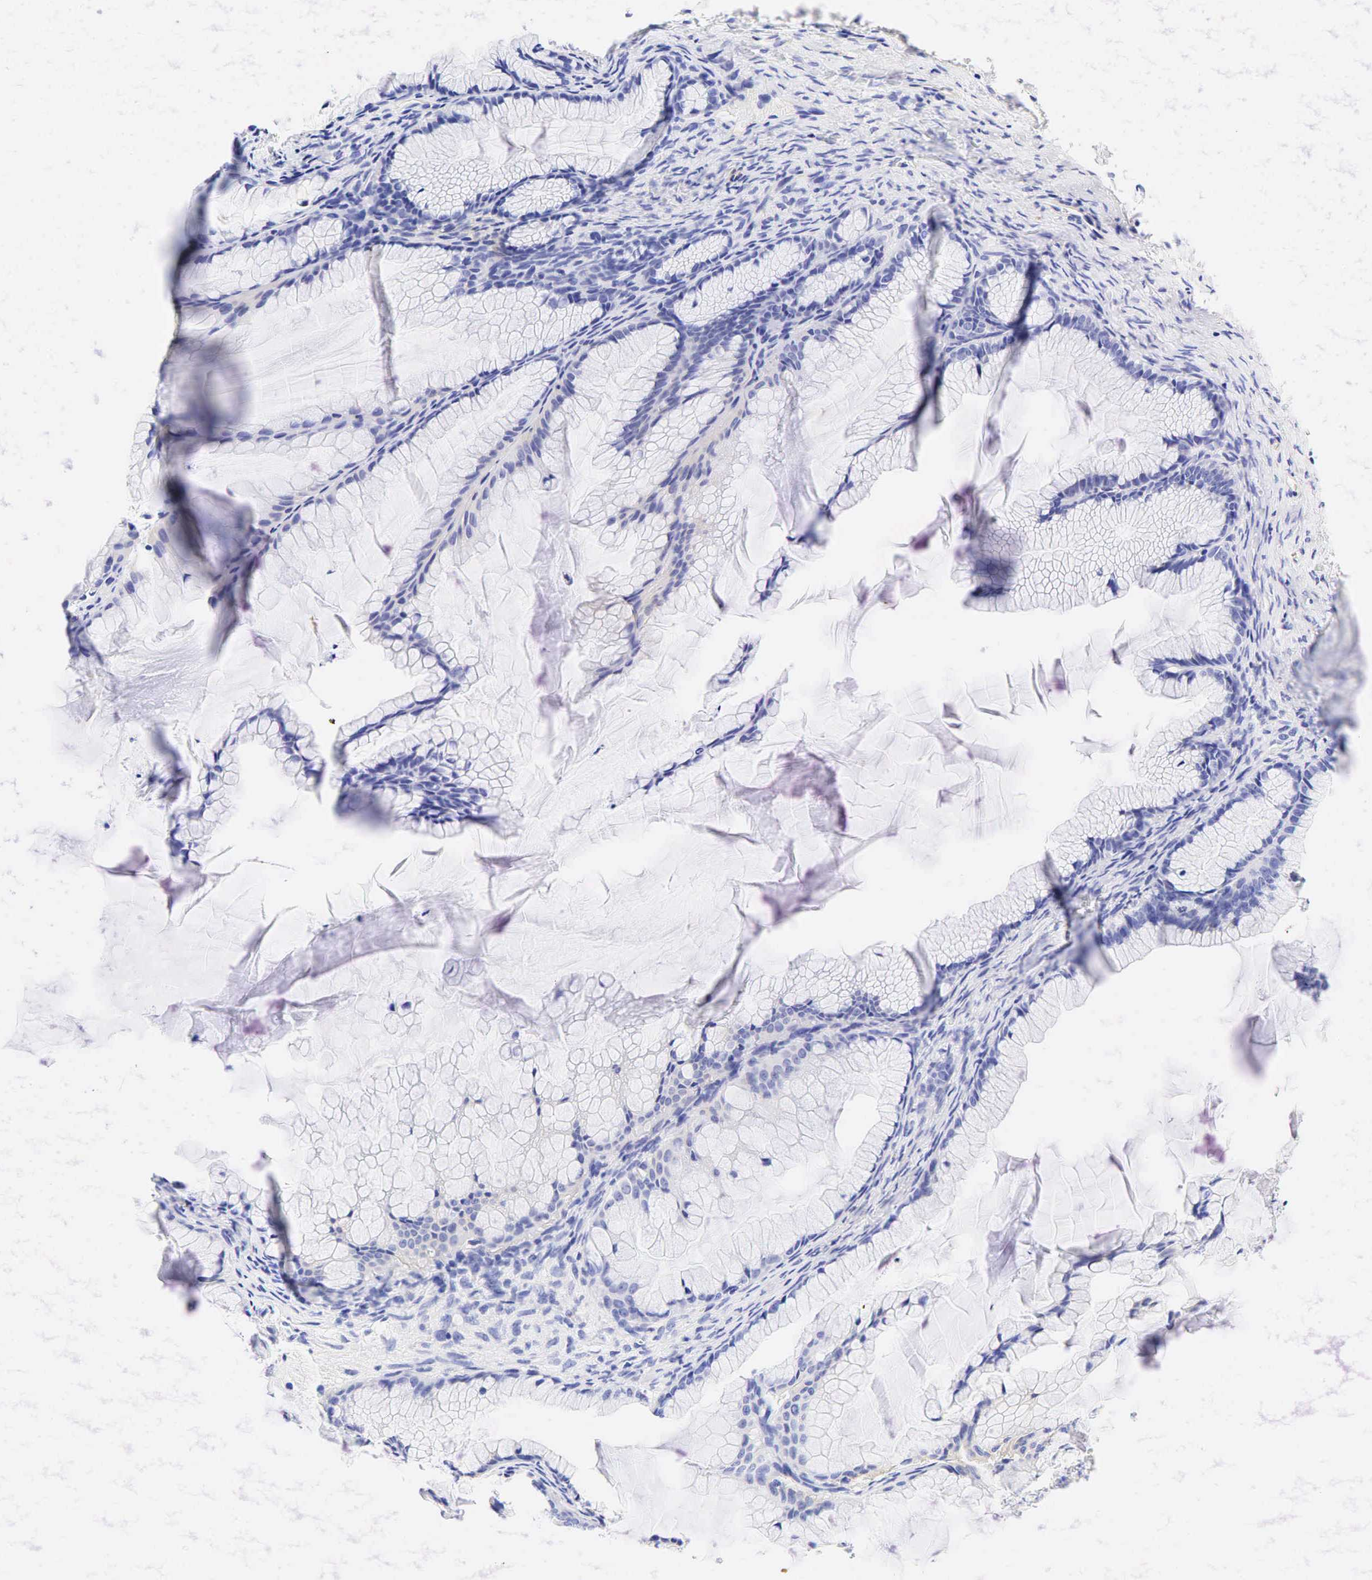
{"staining": {"intensity": "negative", "quantity": "none", "location": "none"}, "tissue": "ovarian cancer", "cell_type": "Tumor cells", "image_type": "cancer", "snomed": [{"axis": "morphology", "description": "Cystadenocarcinoma, mucinous, NOS"}, {"axis": "topography", "description": "Ovary"}], "caption": "The image demonstrates no significant expression in tumor cells of ovarian cancer (mucinous cystadenocarcinoma).", "gene": "TNFRSF8", "patient": {"sex": "female", "age": 41}}